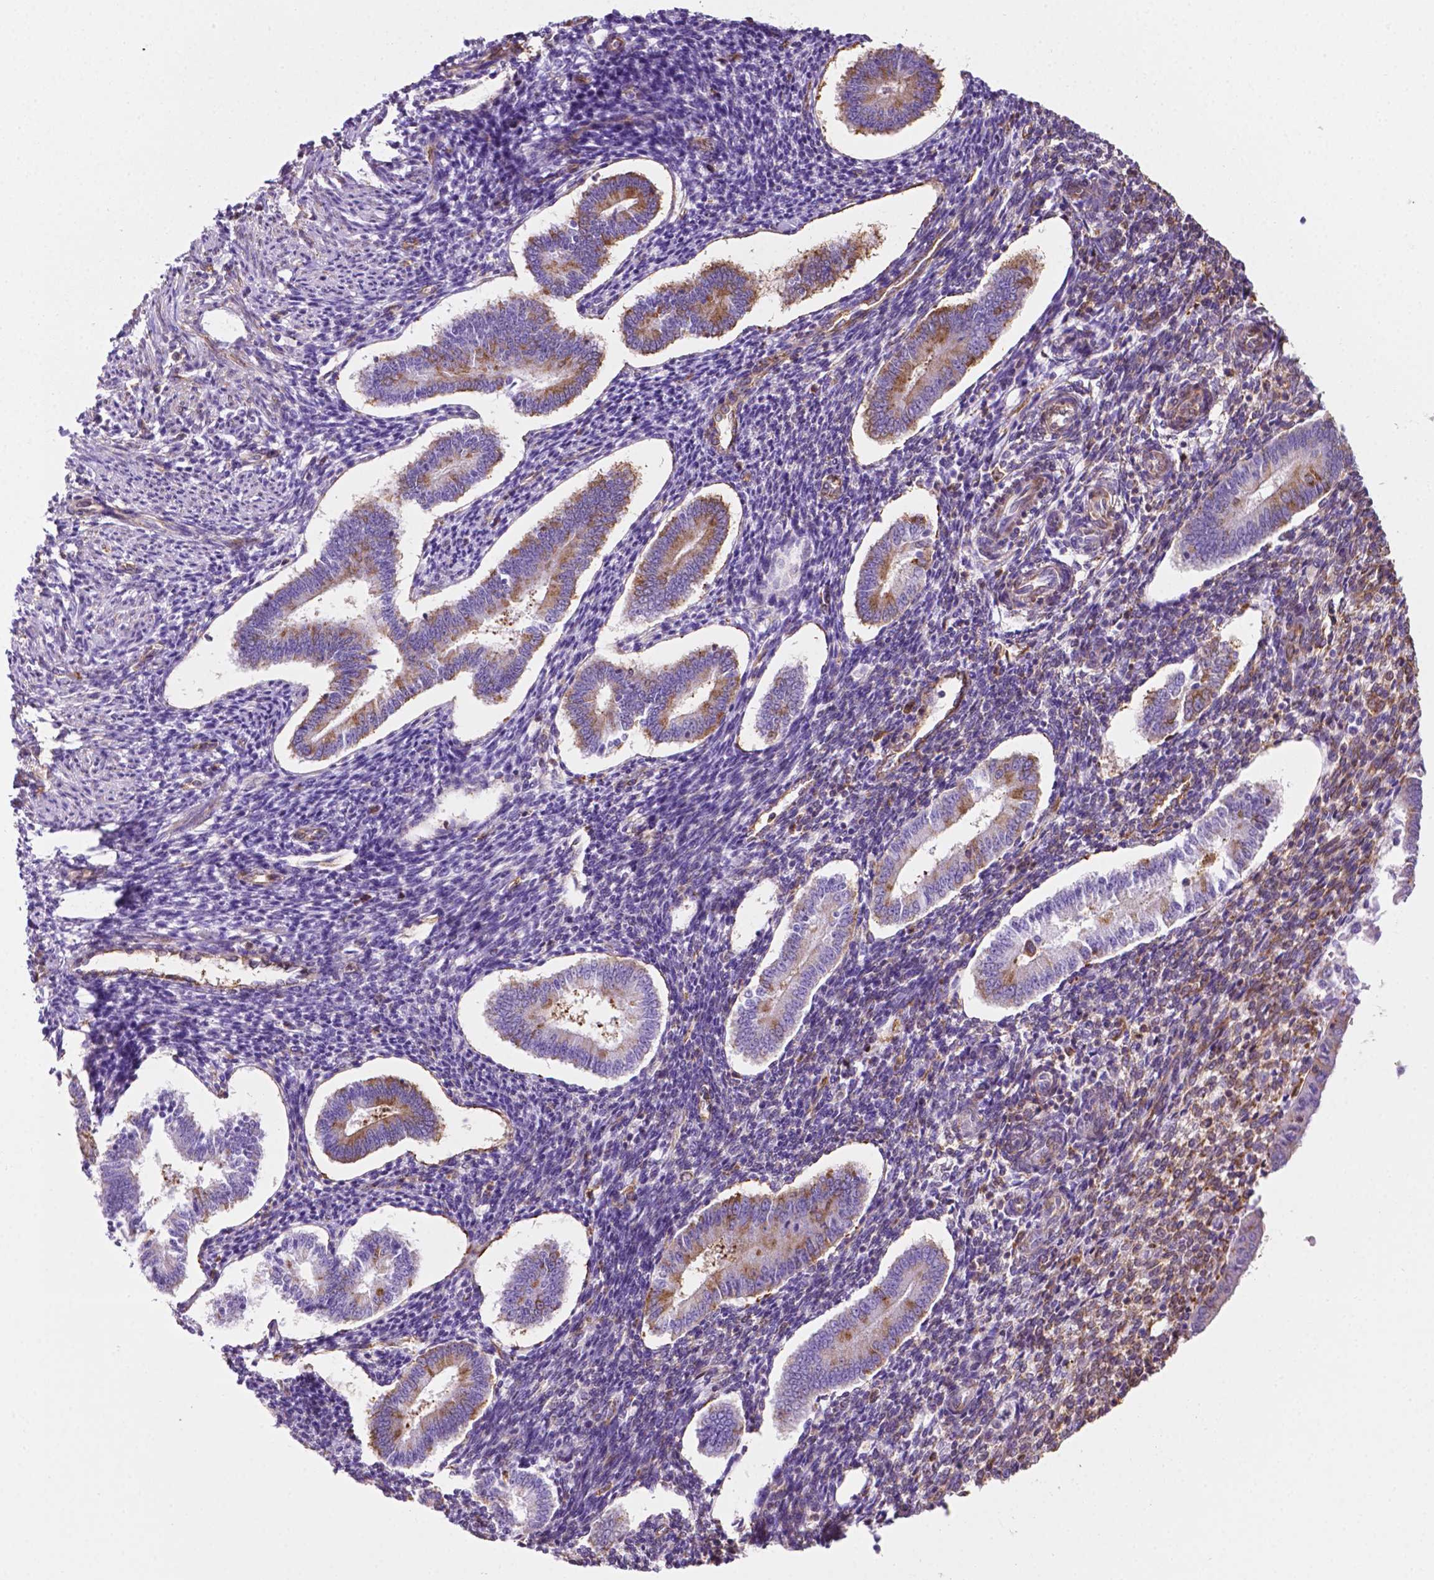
{"staining": {"intensity": "moderate", "quantity": "<25%", "location": "cytoplasmic/membranous"}, "tissue": "endometrium", "cell_type": "Cells in endometrial stroma", "image_type": "normal", "snomed": [{"axis": "morphology", "description": "Normal tissue, NOS"}, {"axis": "topography", "description": "Endometrium"}], "caption": "This photomicrograph demonstrates immunohistochemistry staining of unremarkable endometrium, with low moderate cytoplasmic/membranous positivity in approximately <25% of cells in endometrial stroma.", "gene": "RPL29", "patient": {"sex": "female", "age": 40}}